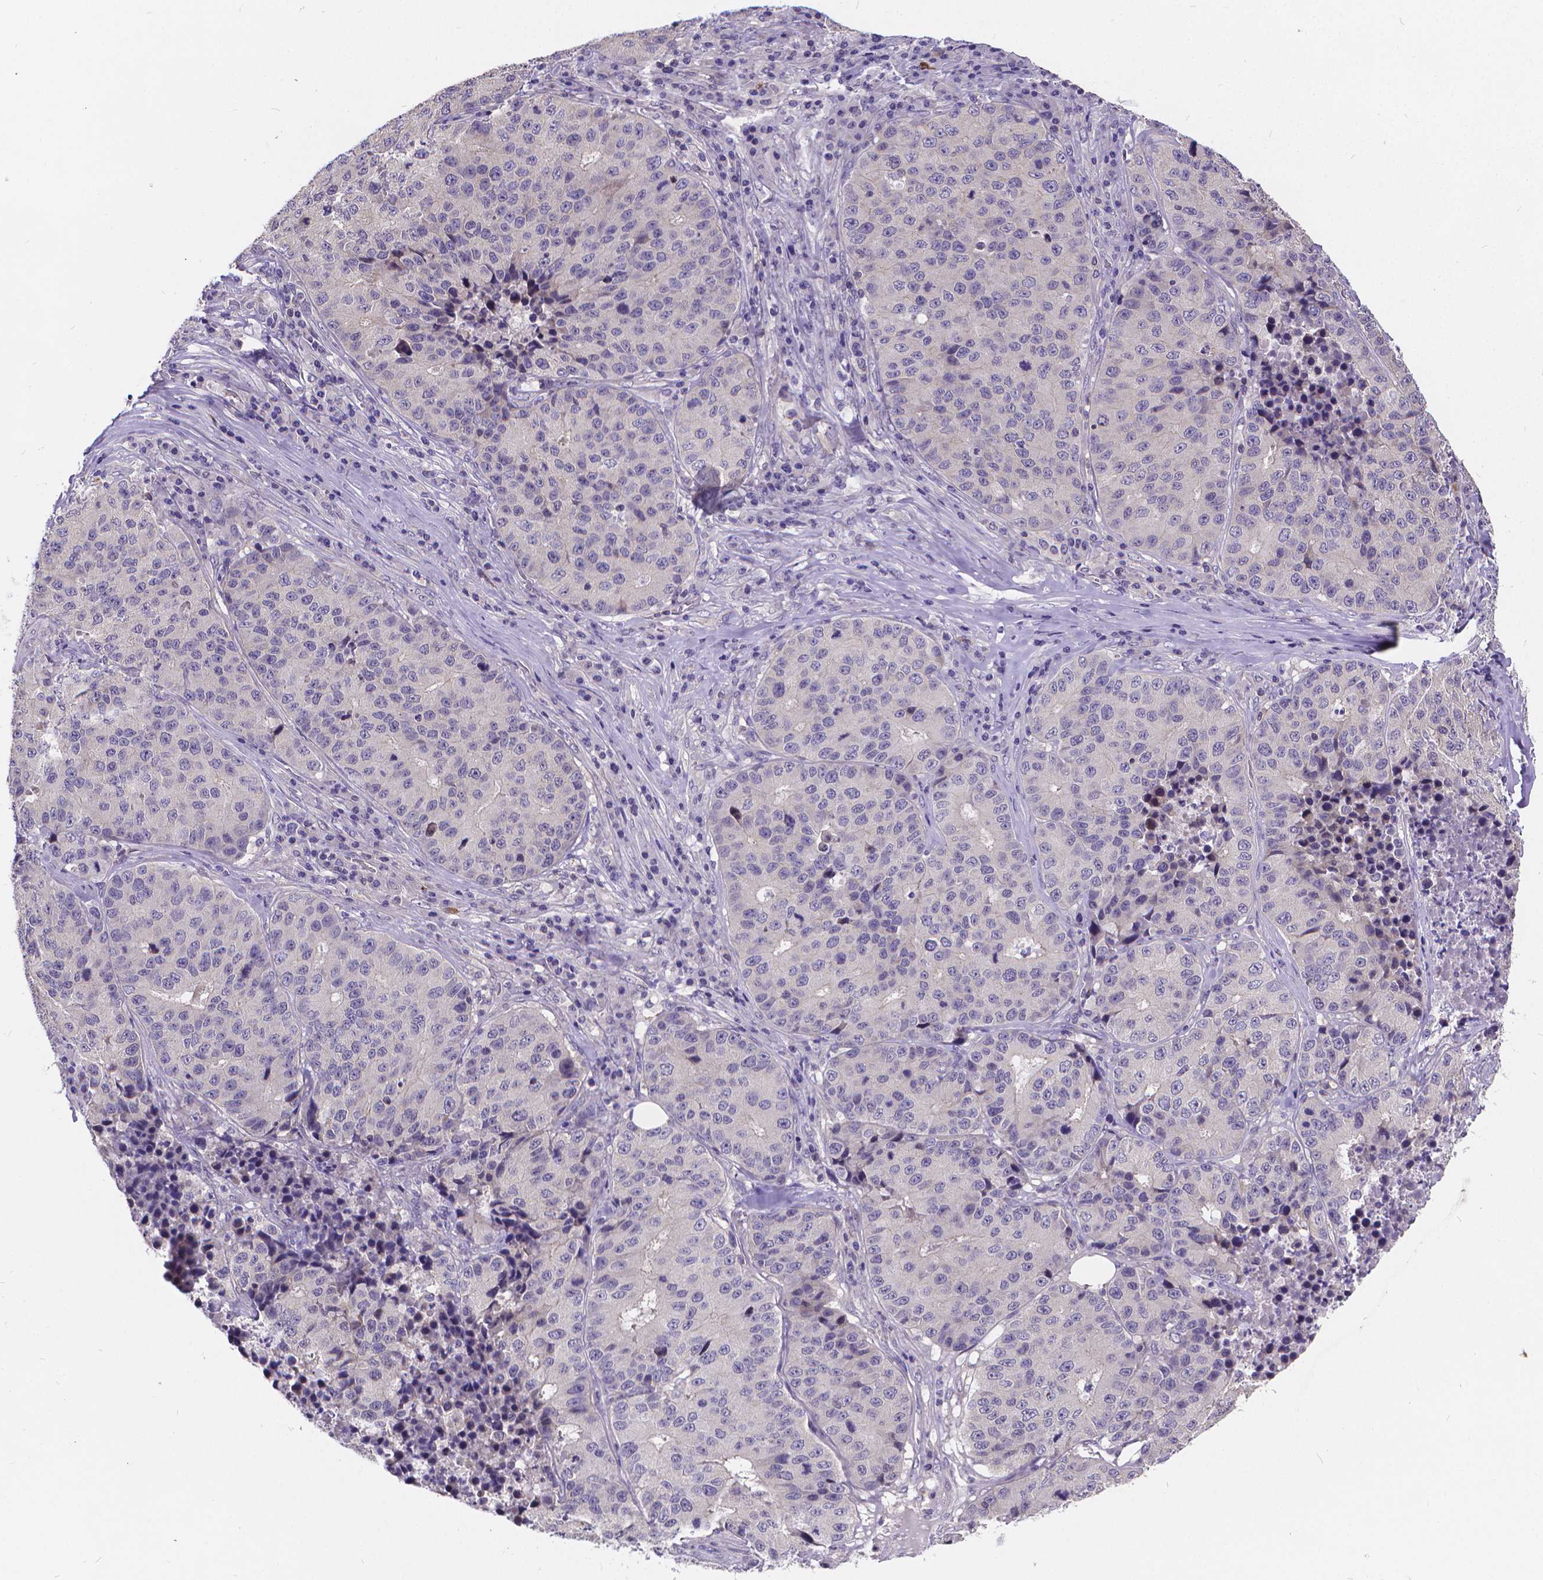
{"staining": {"intensity": "negative", "quantity": "none", "location": "none"}, "tissue": "stomach cancer", "cell_type": "Tumor cells", "image_type": "cancer", "snomed": [{"axis": "morphology", "description": "Adenocarcinoma, NOS"}, {"axis": "topography", "description": "Stomach"}], "caption": "A micrograph of adenocarcinoma (stomach) stained for a protein exhibits no brown staining in tumor cells.", "gene": "GLRB", "patient": {"sex": "male", "age": 71}}